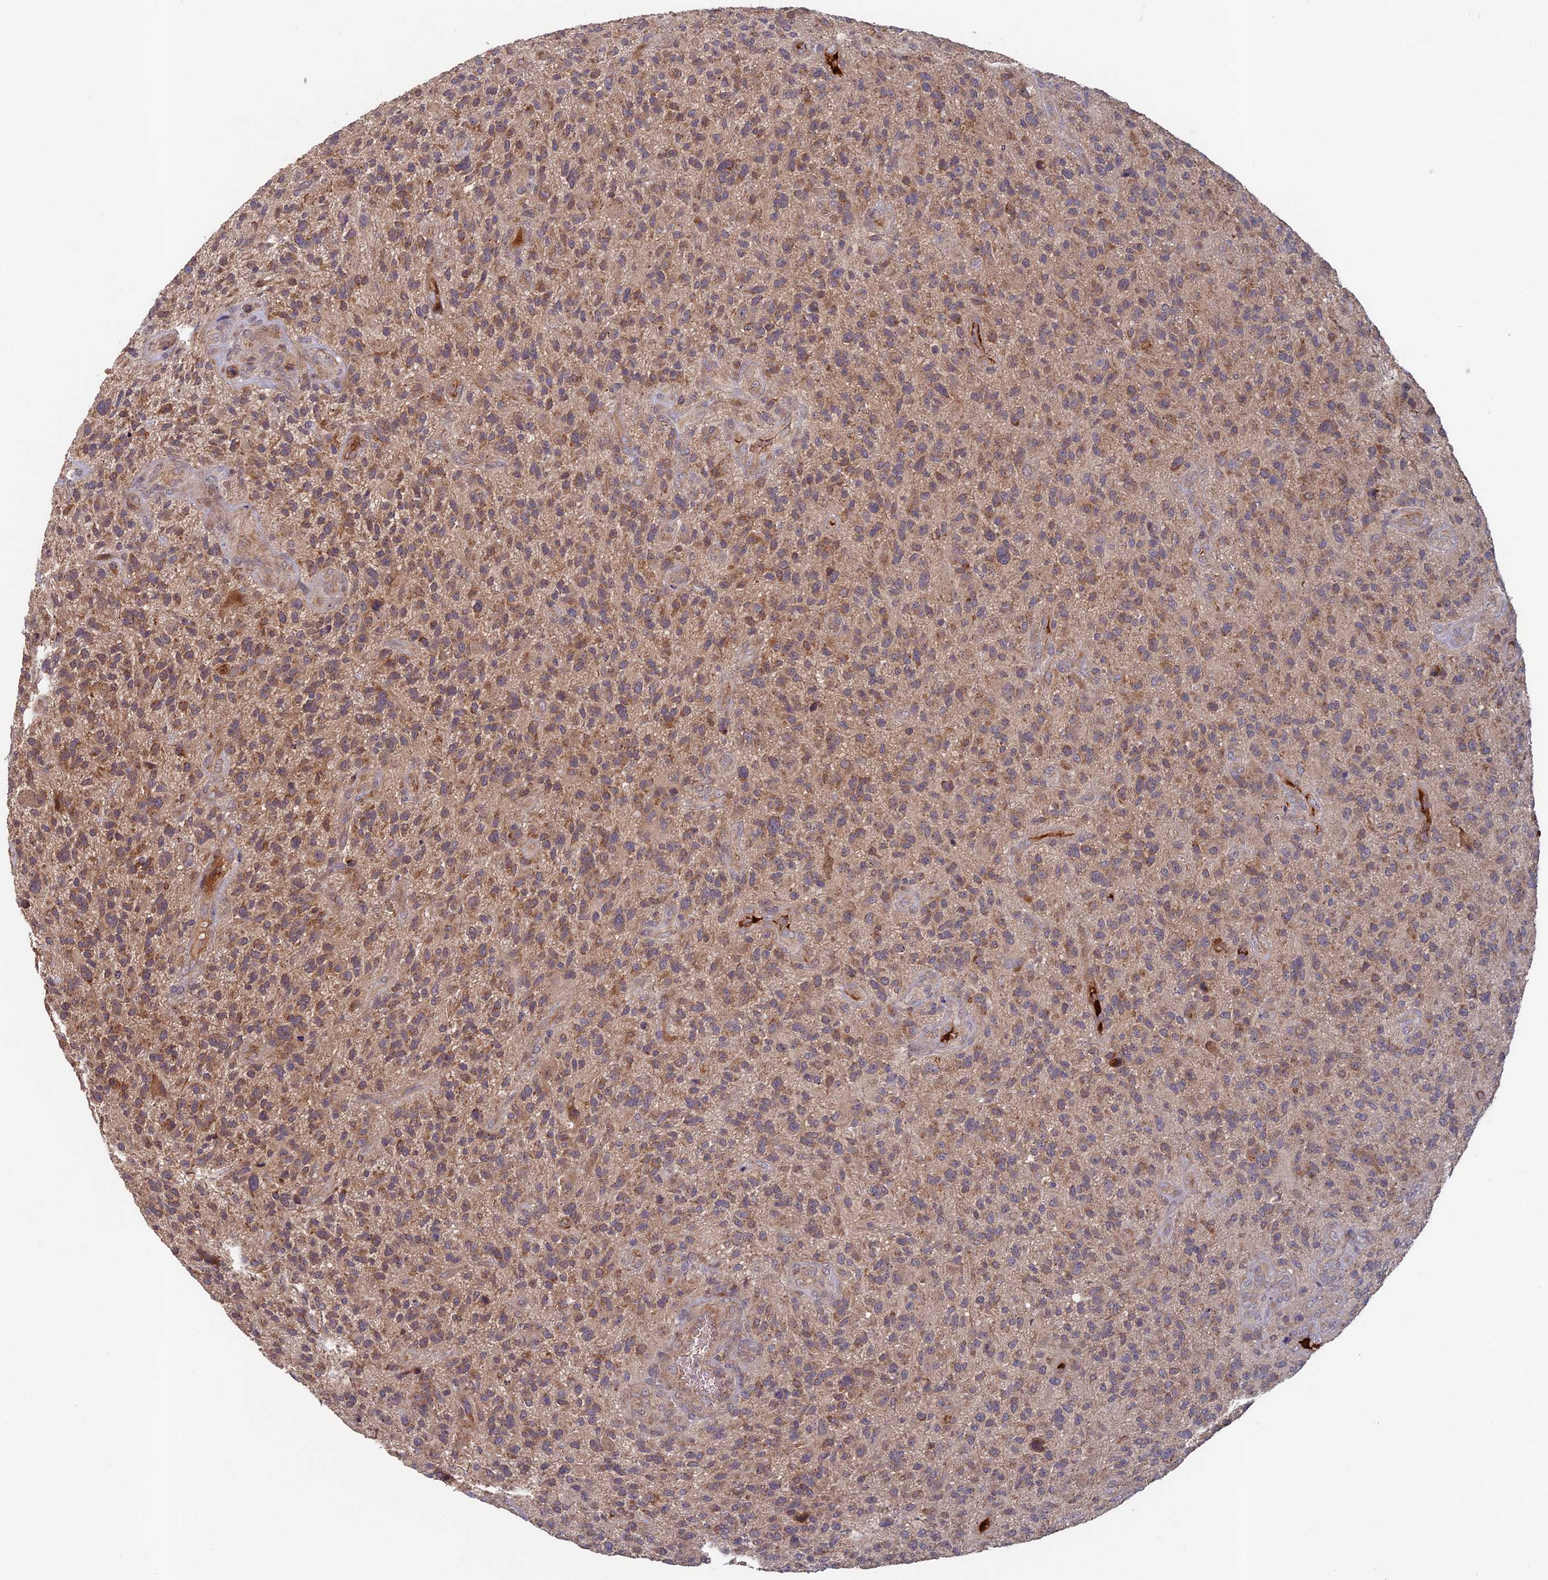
{"staining": {"intensity": "moderate", "quantity": ">75%", "location": "cytoplasmic/membranous"}, "tissue": "glioma", "cell_type": "Tumor cells", "image_type": "cancer", "snomed": [{"axis": "morphology", "description": "Glioma, malignant, High grade"}, {"axis": "topography", "description": "Brain"}], "caption": "Malignant glioma (high-grade) stained for a protein (brown) demonstrates moderate cytoplasmic/membranous positive positivity in approximately >75% of tumor cells.", "gene": "RCCD1", "patient": {"sex": "male", "age": 47}}